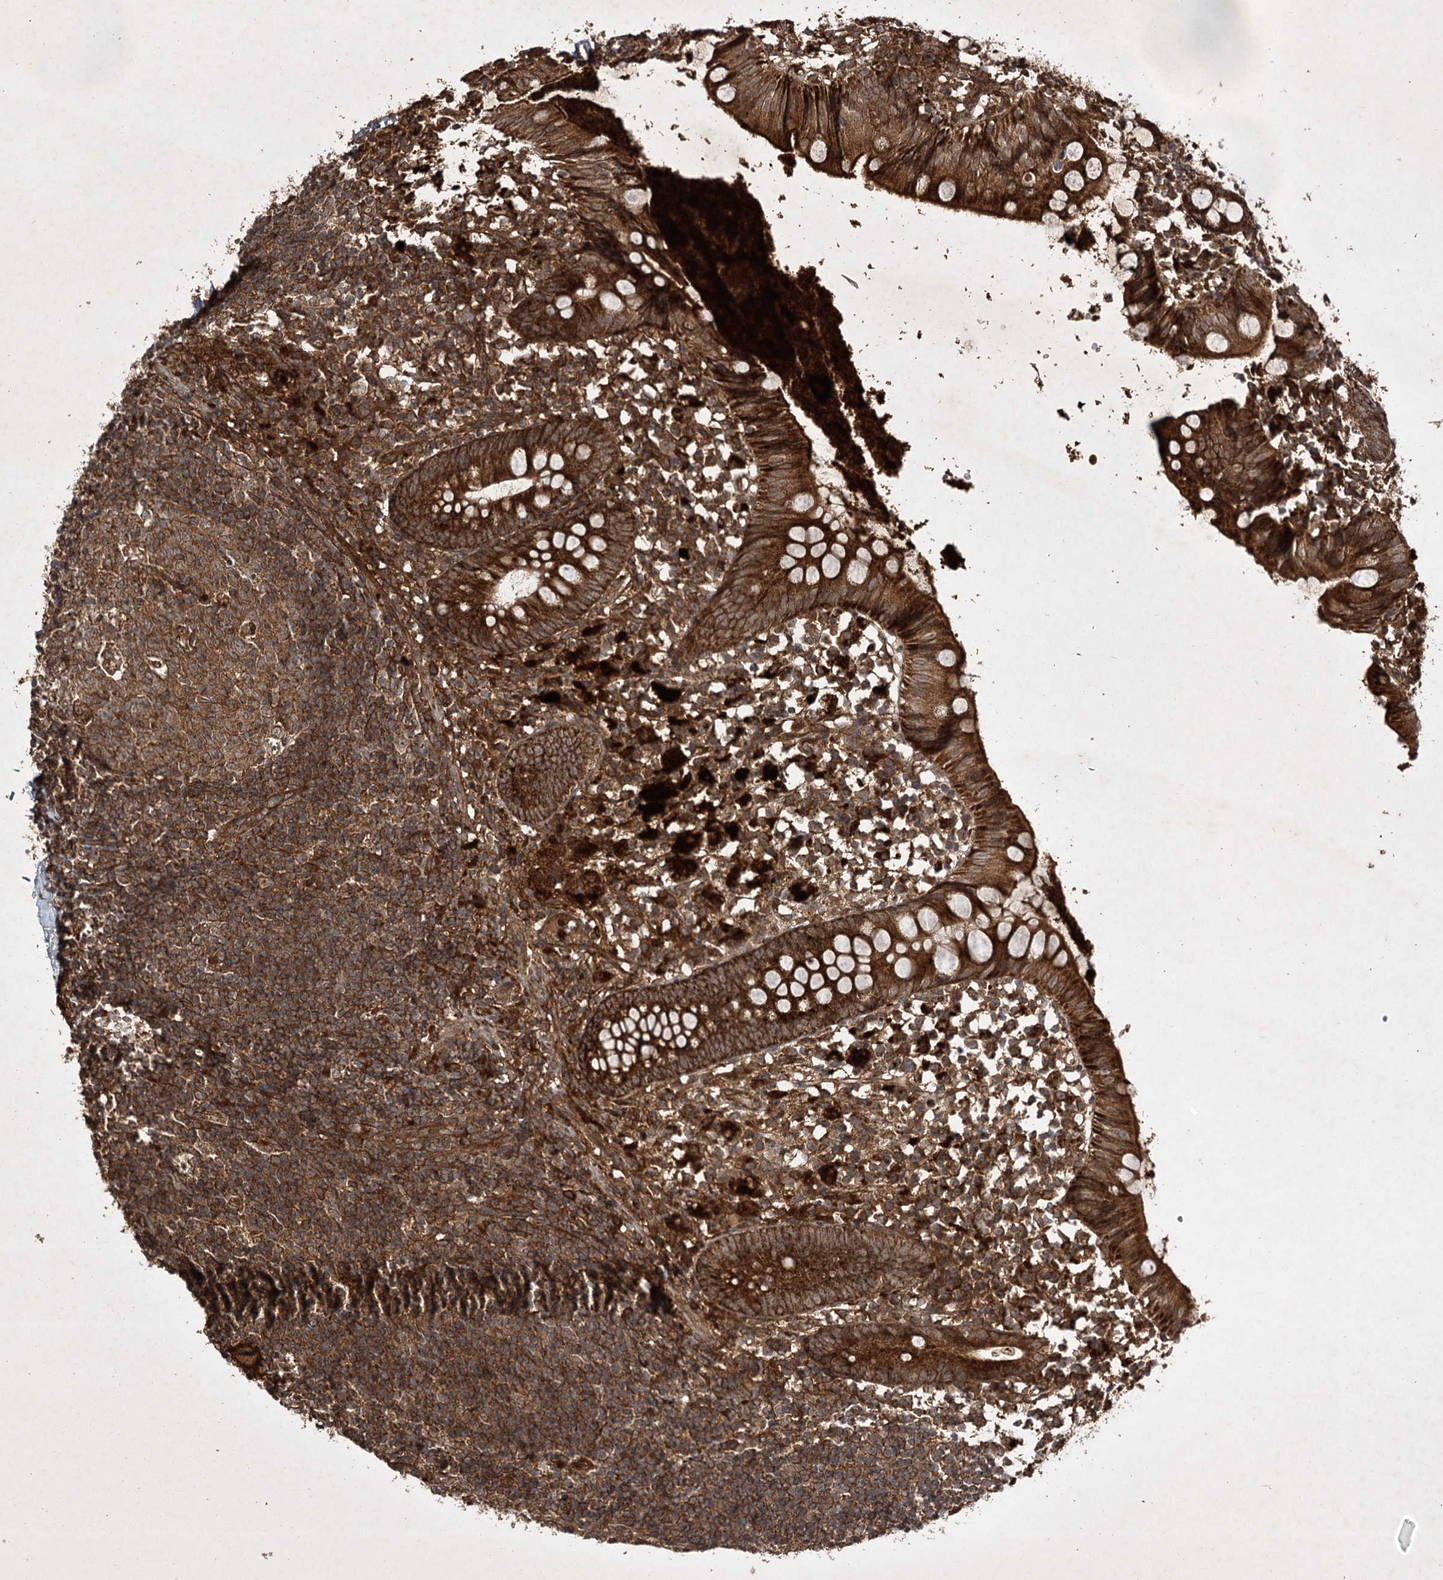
{"staining": {"intensity": "strong", "quantity": ">75%", "location": "cytoplasmic/membranous"}, "tissue": "appendix", "cell_type": "Glandular cells", "image_type": "normal", "snomed": [{"axis": "morphology", "description": "Normal tissue, NOS"}, {"axis": "topography", "description": "Appendix"}], "caption": "The photomicrograph demonstrates staining of unremarkable appendix, revealing strong cytoplasmic/membranous protein staining (brown color) within glandular cells.", "gene": "DNAJC13", "patient": {"sex": "female", "age": 20}}